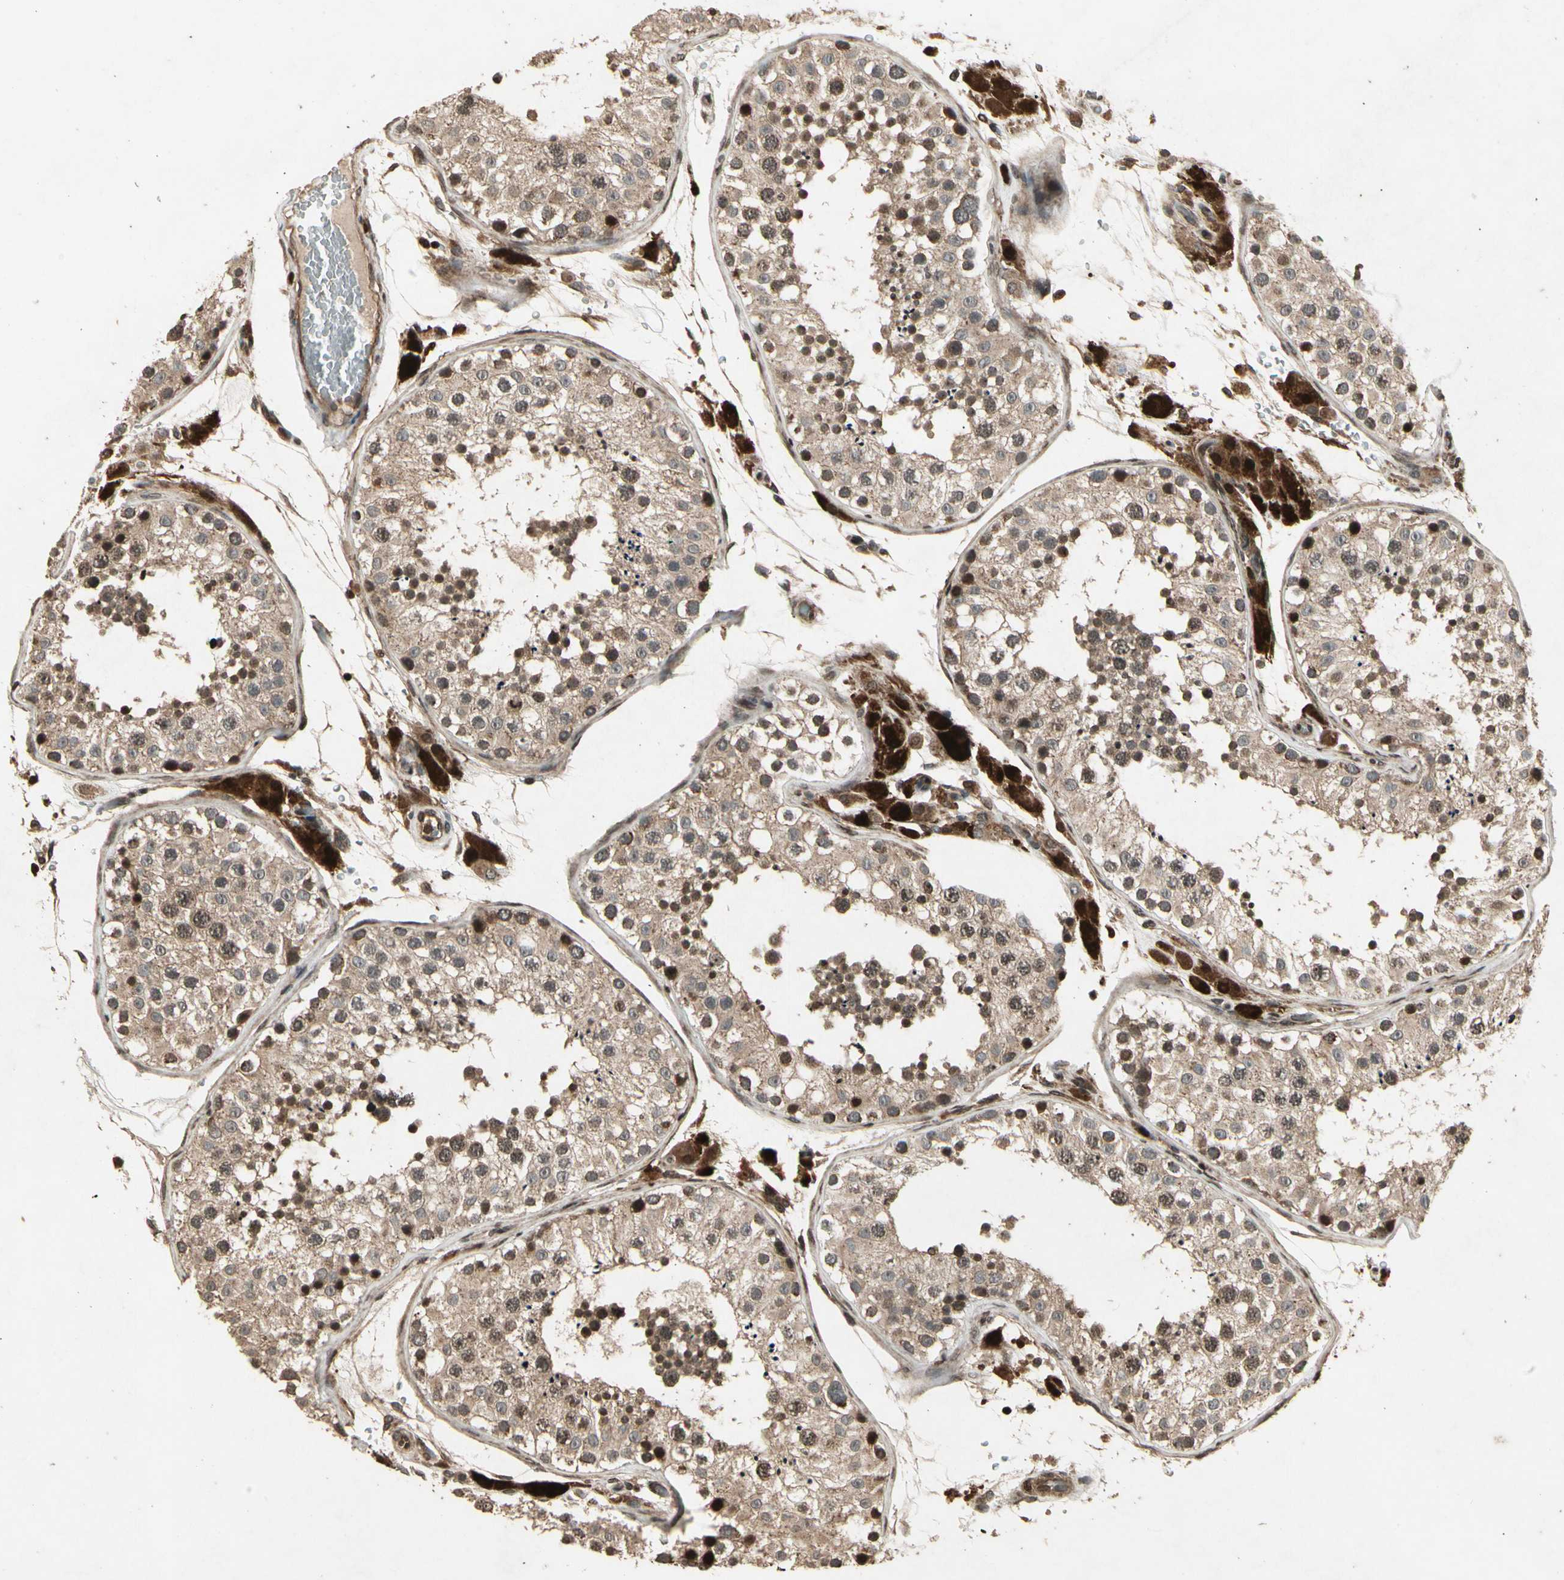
{"staining": {"intensity": "moderate", "quantity": ">75%", "location": "cytoplasmic/membranous"}, "tissue": "testis", "cell_type": "Cells in seminiferous ducts", "image_type": "normal", "snomed": [{"axis": "morphology", "description": "Normal tissue, NOS"}, {"axis": "topography", "description": "Testis"}, {"axis": "topography", "description": "Epididymis"}], "caption": "High-magnification brightfield microscopy of normal testis stained with DAB (brown) and counterstained with hematoxylin (blue). cells in seminiferous ducts exhibit moderate cytoplasmic/membranous expression is appreciated in about>75% of cells. (brown staining indicates protein expression, while blue staining denotes nuclei).", "gene": "GLRX", "patient": {"sex": "male", "age": 26}}